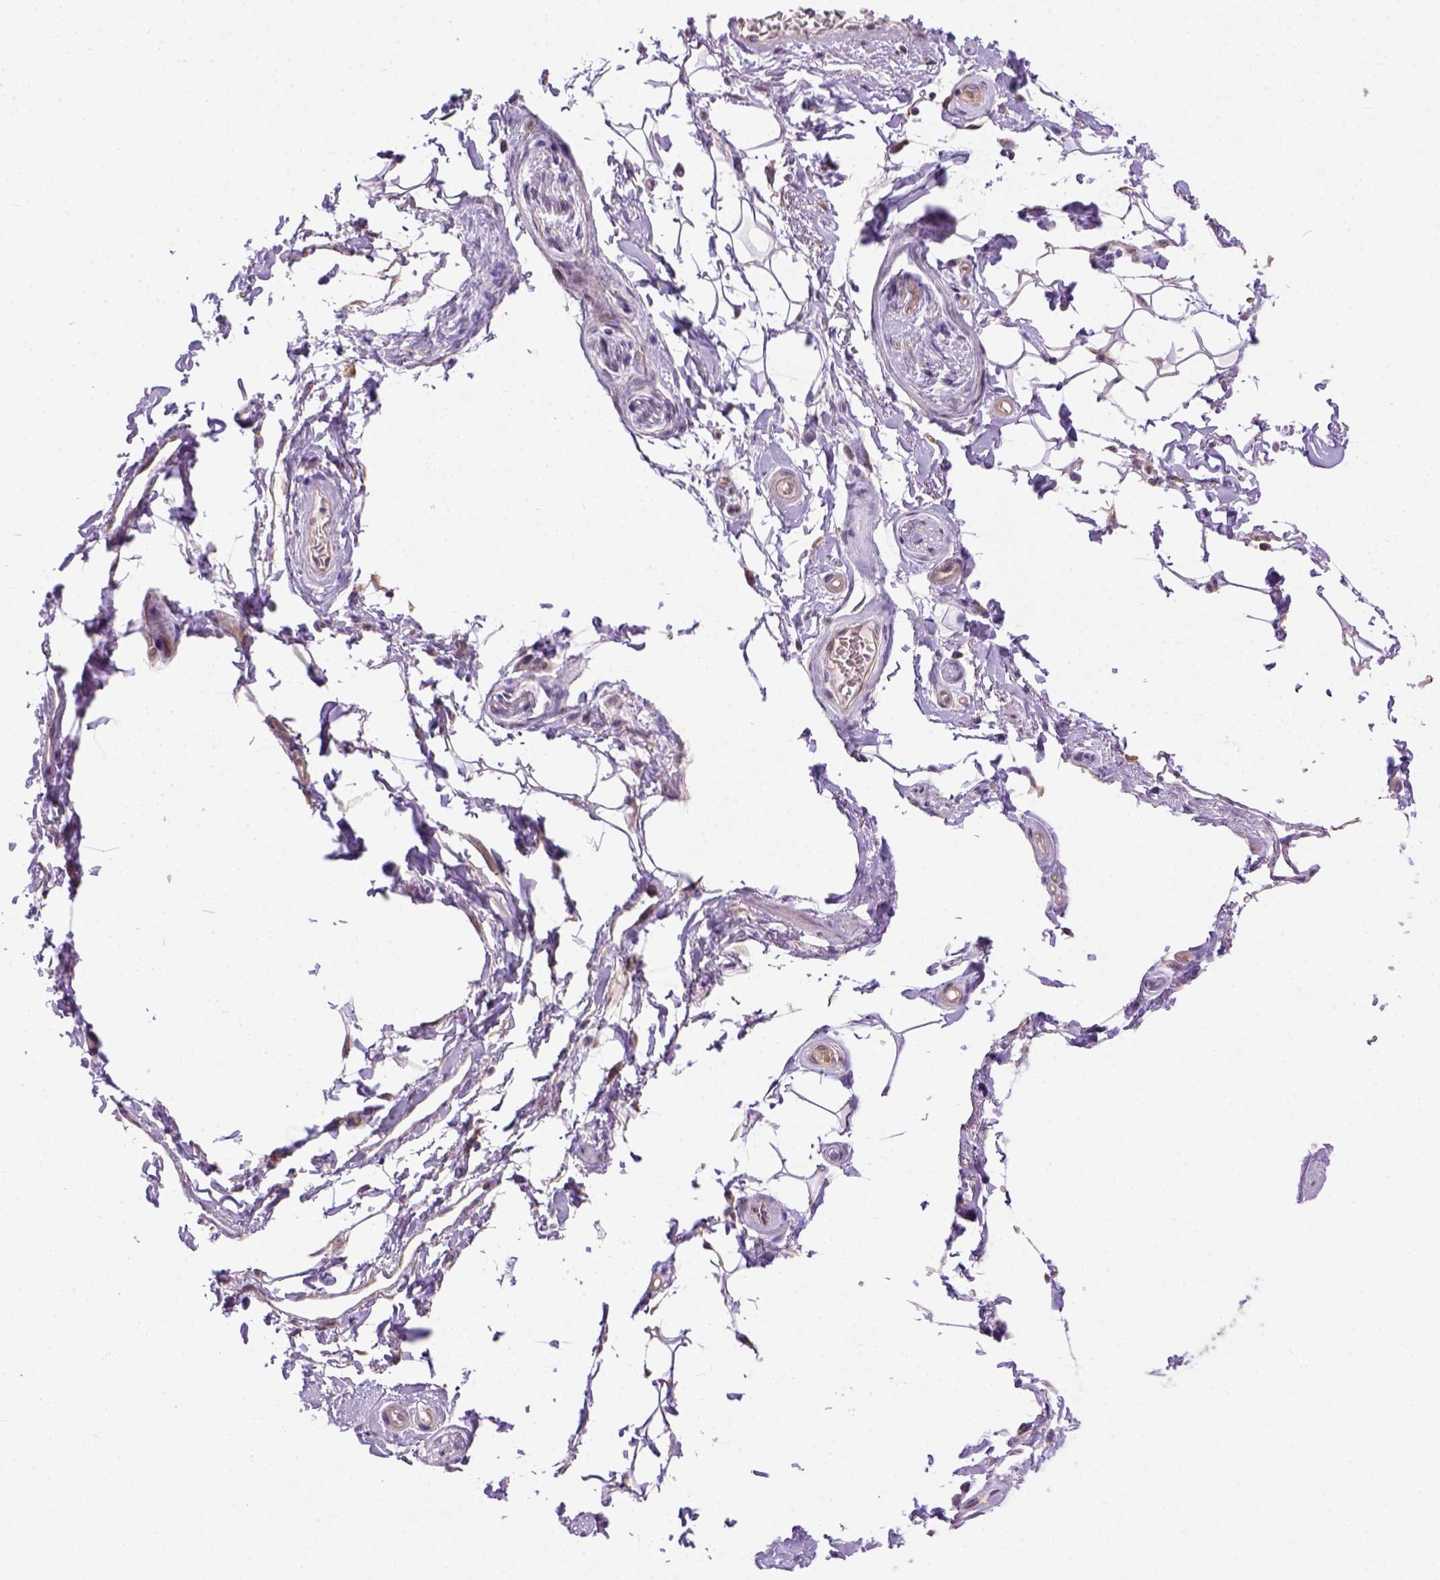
{"staining": {"intensity": "negative", "quantity": "none", "location": "none"}, "tissue": "adipose tissue", "cell_type": "Adipocytes", "image_type": "normal", "snomed": [{"axis": "morphology", "description": "Normal tissue, NOS"}, {"axis": "topography", "description": "Anal"}, {"axis": "topography", "description": "Peripheral nerve tissue"}], "caption": "Immunohistochemical staining of unremarkable human adipose tissue shows no significant positivity in adipocytes.", "gene": "KAZN", "patient": {"sex": "male", "age": 51}}